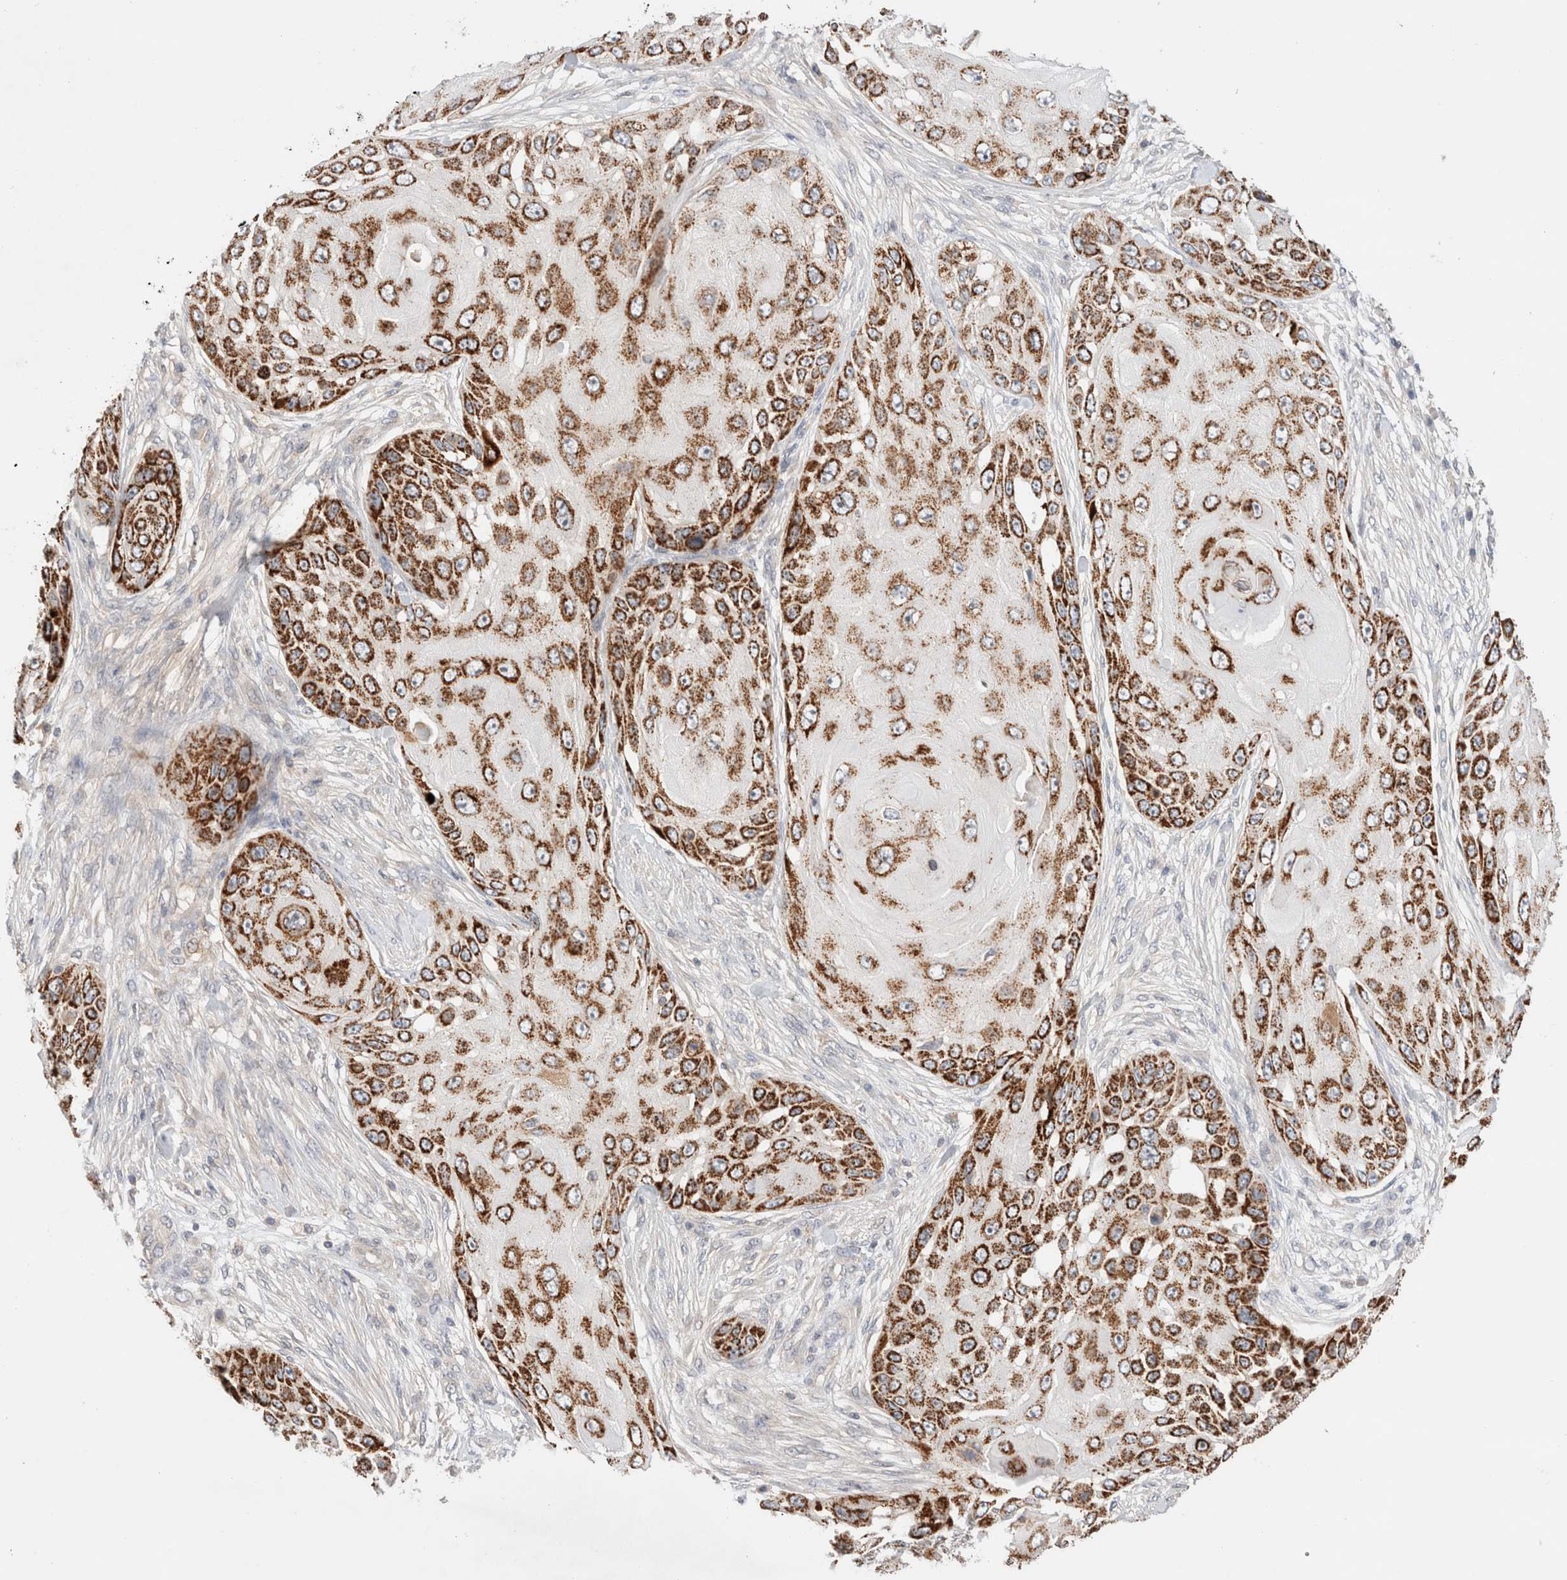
{"staining": {"intensity": "strong", "quantity": ">75%", "location": "cytoplasmic/membranous"}, "tissue": "skin cancer", "cell_type": "Tumor cells", "image_type": "cancer", "snomed": [{"axis": "morphology", "description": "Squamous cell carcinoma, NOS"}, {"axis": "topography", "description": "Skin"}], "caption": "DAB (3,3'-diaminobenzidine) immunohistochemical staining of human skin cancer (squamous cell carcinoma) reveals strong cytoplasmic/membranous protein positivity in approximately >75% of tumor cells.", "gene": "TRIM41", "patient": {"sex": "female", "age": 44}}